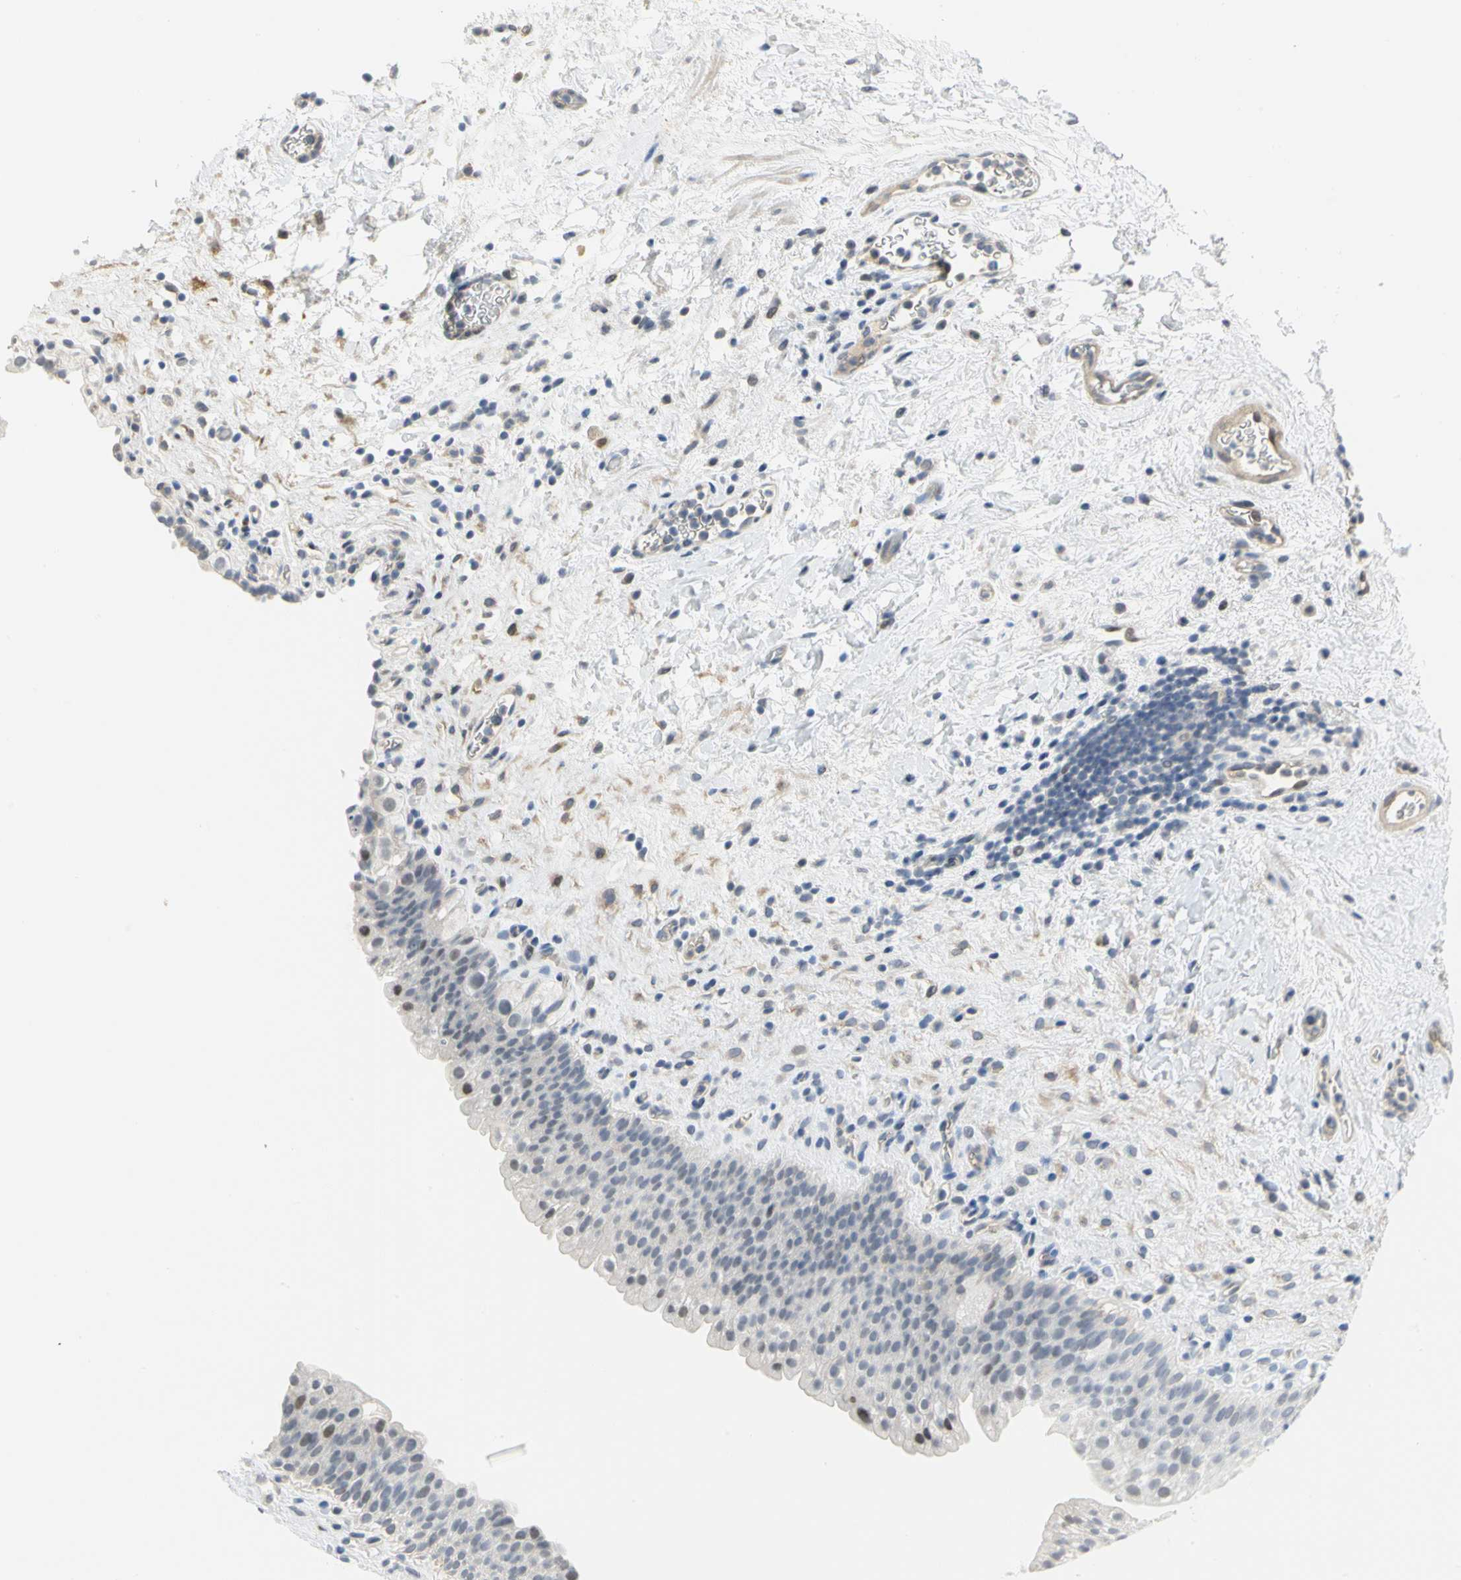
{"staining": {"intensity": "moderate", "quantity": "<25%", "location": "nuclear"}, "tissue": "urinary bladder", "cell_type": "Urothelial cells", "image_type": "normal", "snomed": [{"axis": "morphology", "description": "Normal tissue, NOS"}, {"axis": "topography", "description": "Urinary bladder"}], "caption": "This photomicrograph shows immunohistochemistry (IHC) staining of normal human urinary bladder, with low moderate nuclear expression in about <25% of urothelial cells.", "gene": "IMPG2", "patient": {"sex": "female", "age": 64}}